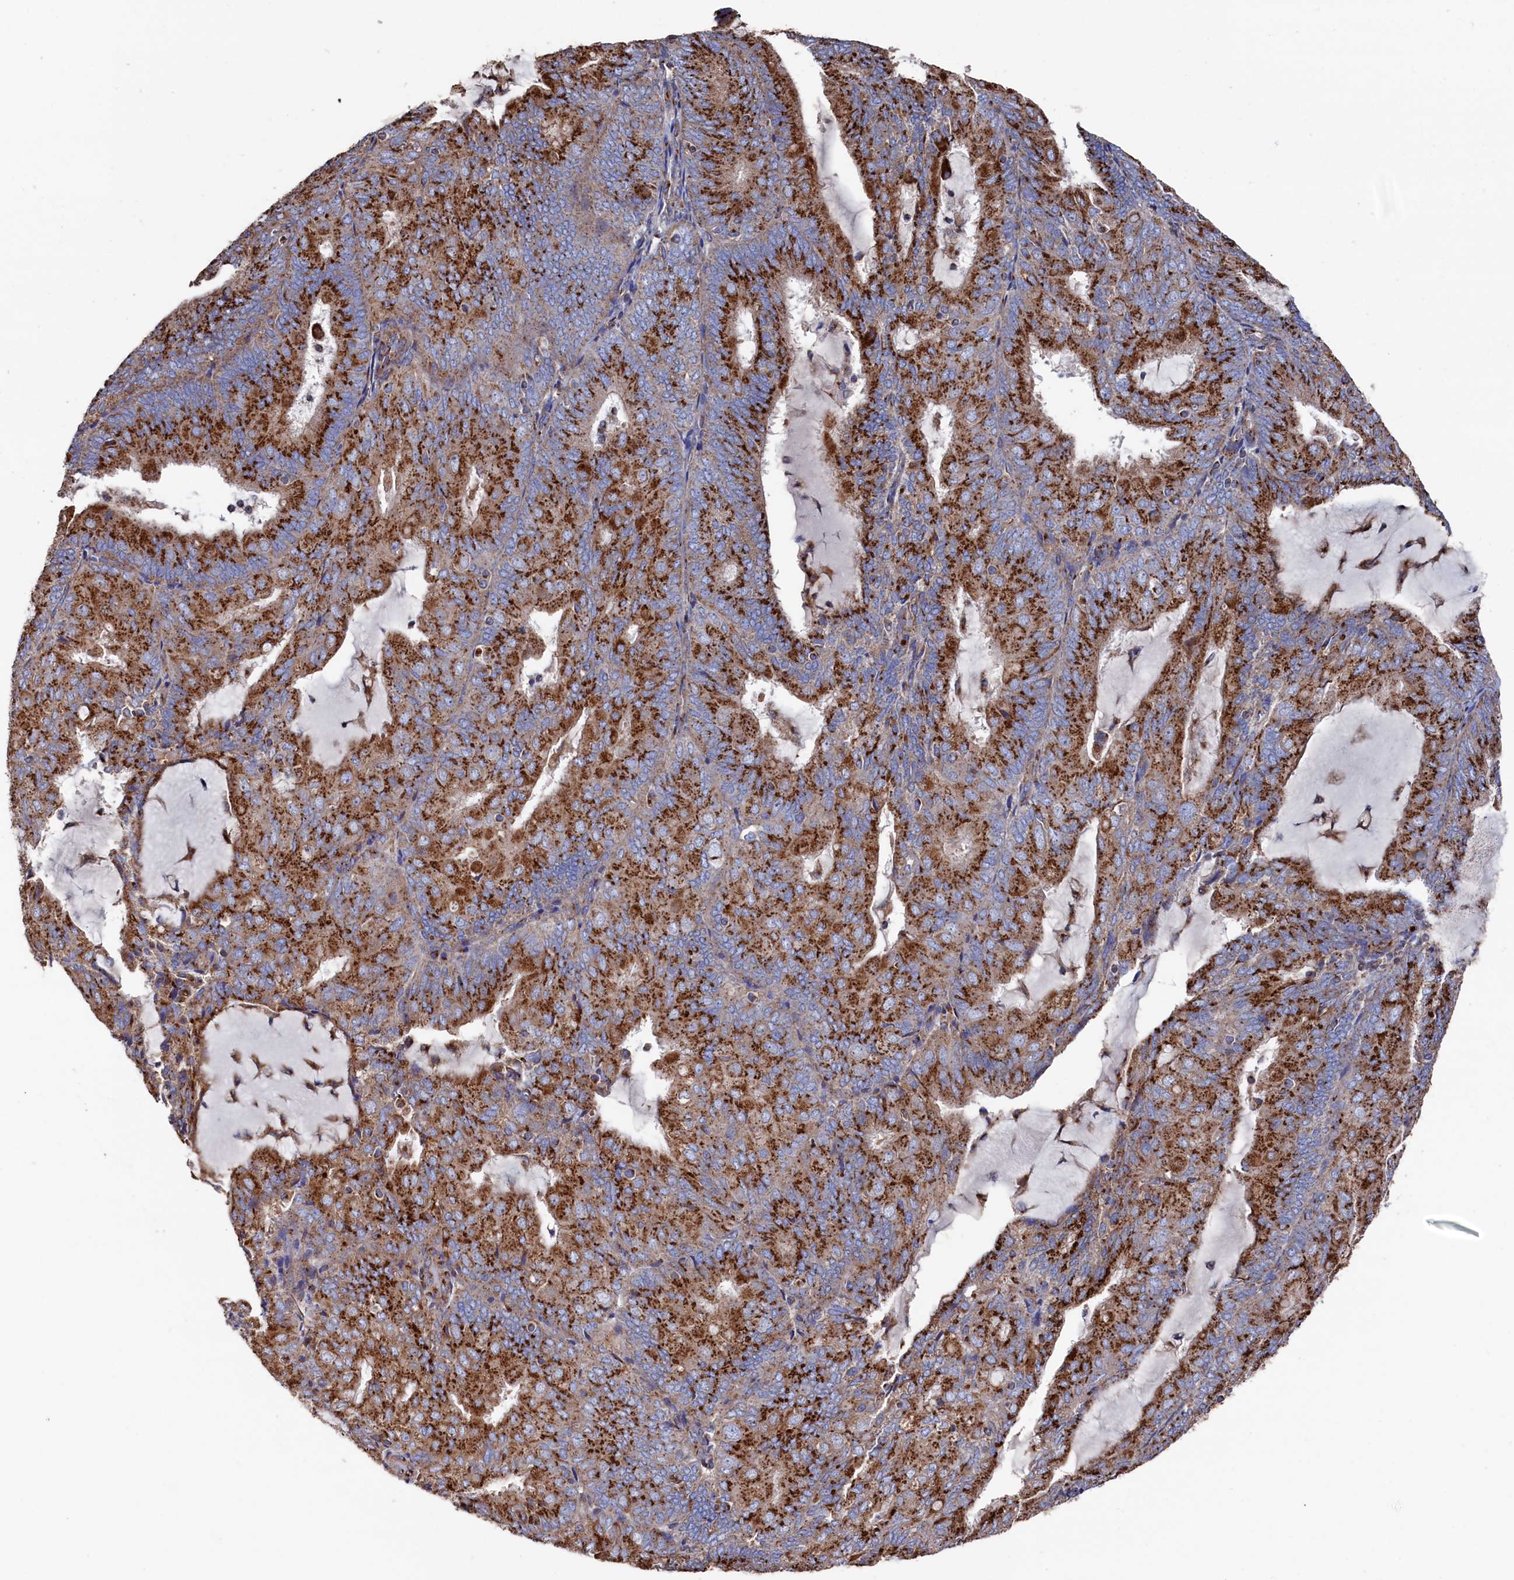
{"staining": {"intensity": "strong", "quantity": ">75%", "location": "cytoplasmic/membranous"}, "tissue": "endometrial cancer", "cell_type": "Tumor cells", "image_type": "cancer", "snomed": [{"axis": "morphology", "description": "Adenocarcinoma, NOS"}, {"axis": "topography", "description": "Endometrium"}], "caption": "The micrograph displays immunohistochemical staining of endometrial adenocarcinoma. There is strong cytoplasmic/membranous positivity is seen in about >75% of tumor cells.", "gene": "PRRC1", "patient": {"sex": "female", "age": 81}}